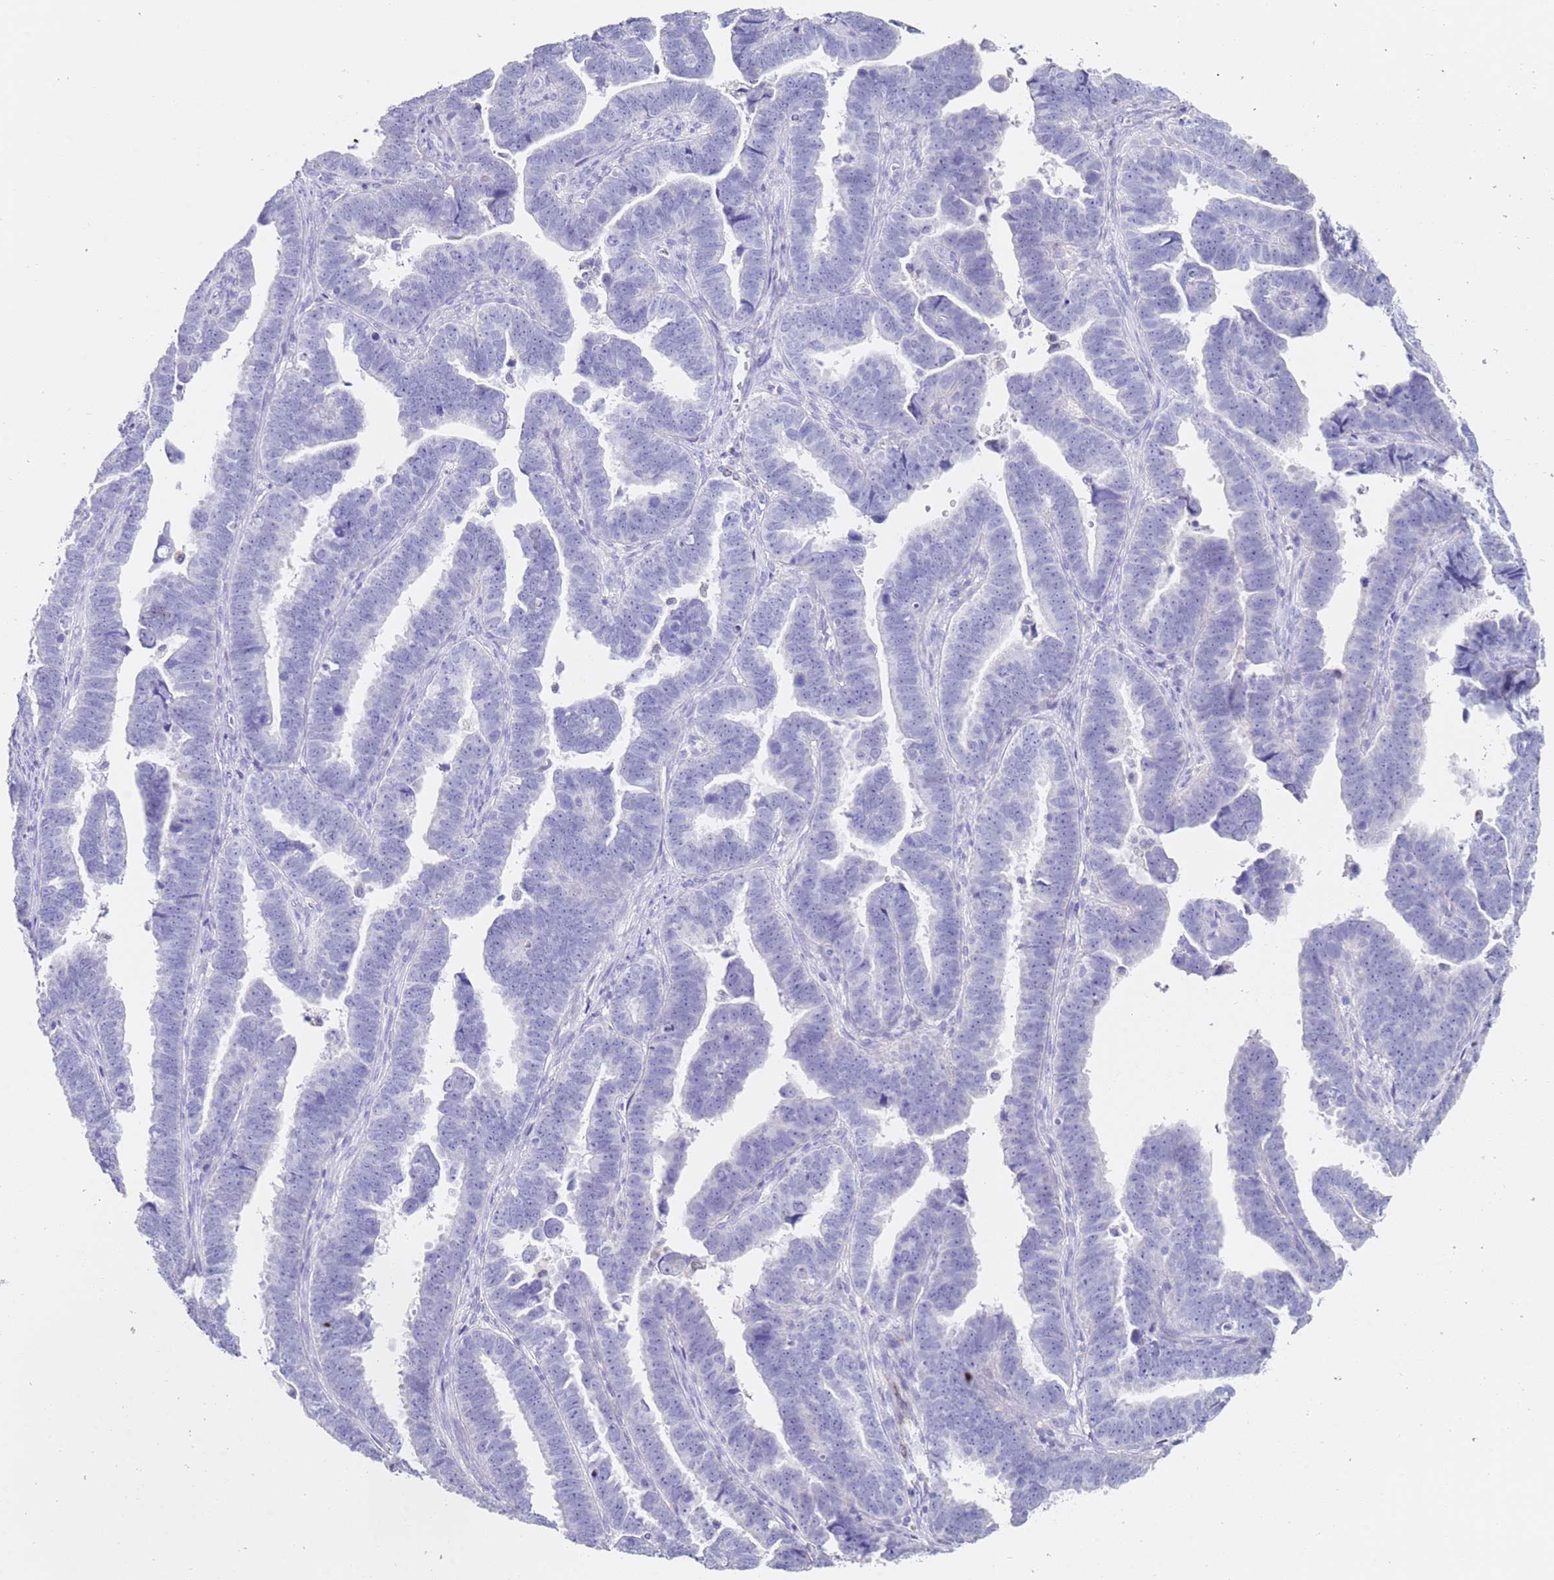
{"staining": {"intensity": "negative", "quantity": "none", "location": "none"}, "tissue": "endometrial cancer", "cell_type": "Tumor cells", "image_type": "cancer", "snomed": [{"axis": "morphology", "description": "Adenocarcinoma, NOS"}, {"axis": "topography", "description": "Endometrium"}], "caption": "Immunohistochemistry histopathology image of neoplastic tissue: endometrial cancer stained with DAB shows no significant protein expression in tumor cells.", "gene": "PTBP2", "patient": {"sex": "female", "age": 75}}